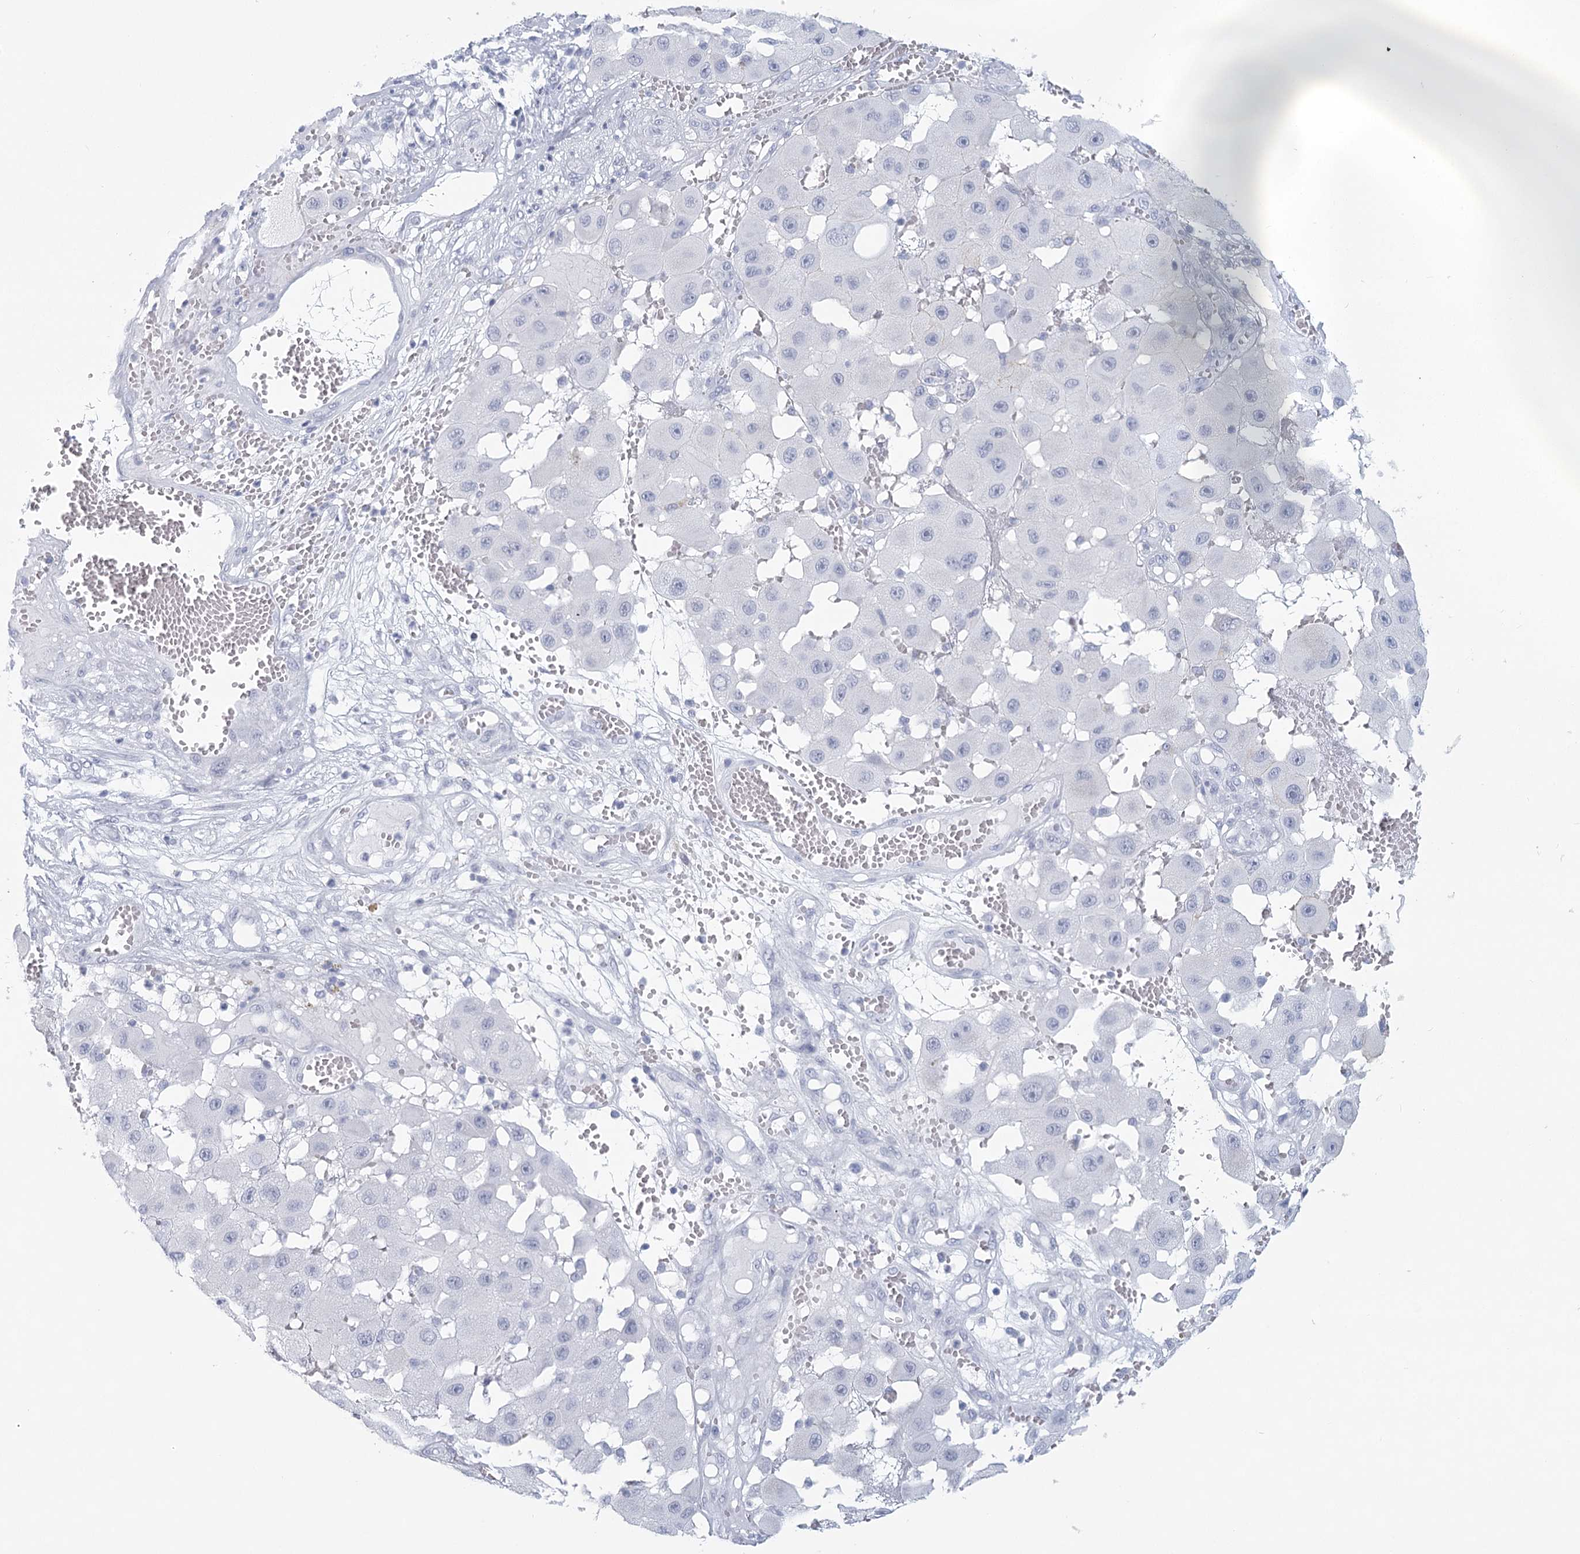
{"staining": {"intensity": "negative", "quantity": "none", "location": "none"}, "tissue": "melanoma", "cell_type": "Tumor cells", "image_type": "cancer", "snomed": [{"axis": "morphology", "description": "Malignant melanoma, NOS"}, {"axis": "topography", "description": "Skin"}], "caption": "Immunohistochemical staining of human melanoma exhibits no significant staining in tumor cells.", "gene": "WNT8B", "patient": {"sex": "female", "age": 81}}